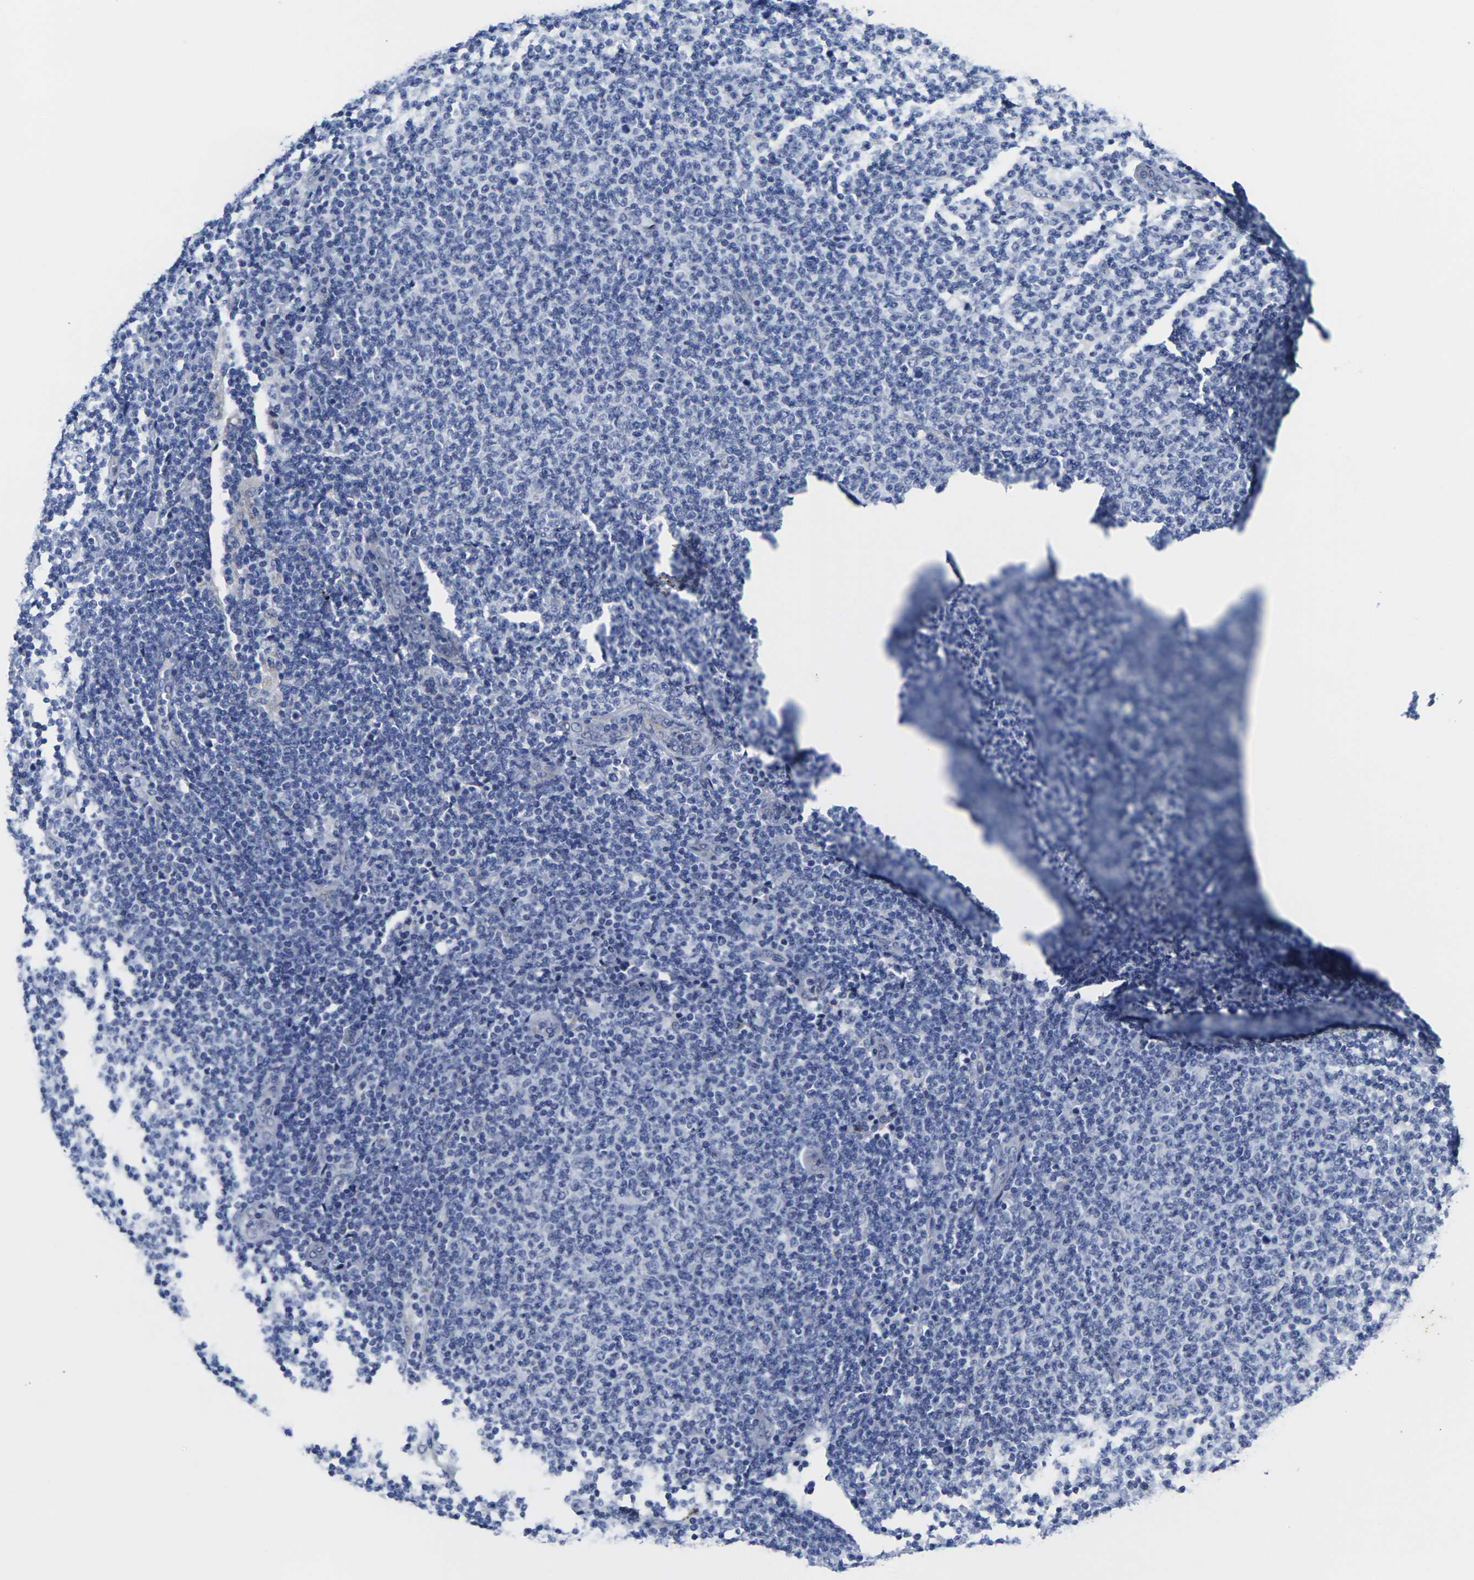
{"staining": {"intensity": "negative", "quantity": "none", "location": "none"}, "tissue": "lymphoma", "cell_type": "Tumor cells", "image_type": "cancer", "snomed": [{"axis": "morphology", "description": "Malignant lymphoma, non-Hodgkin's type, Low grade"}, {"axis": "topography", "description": "Lymph node"}], "caption": "Immunohistochemistry (IHC) micrograph of human lymphoma stained for a protein (brown), which demonstrates no staining in tumor cells.", "gene": "CRK", "patient": {"sex": "male", "age": 66}}